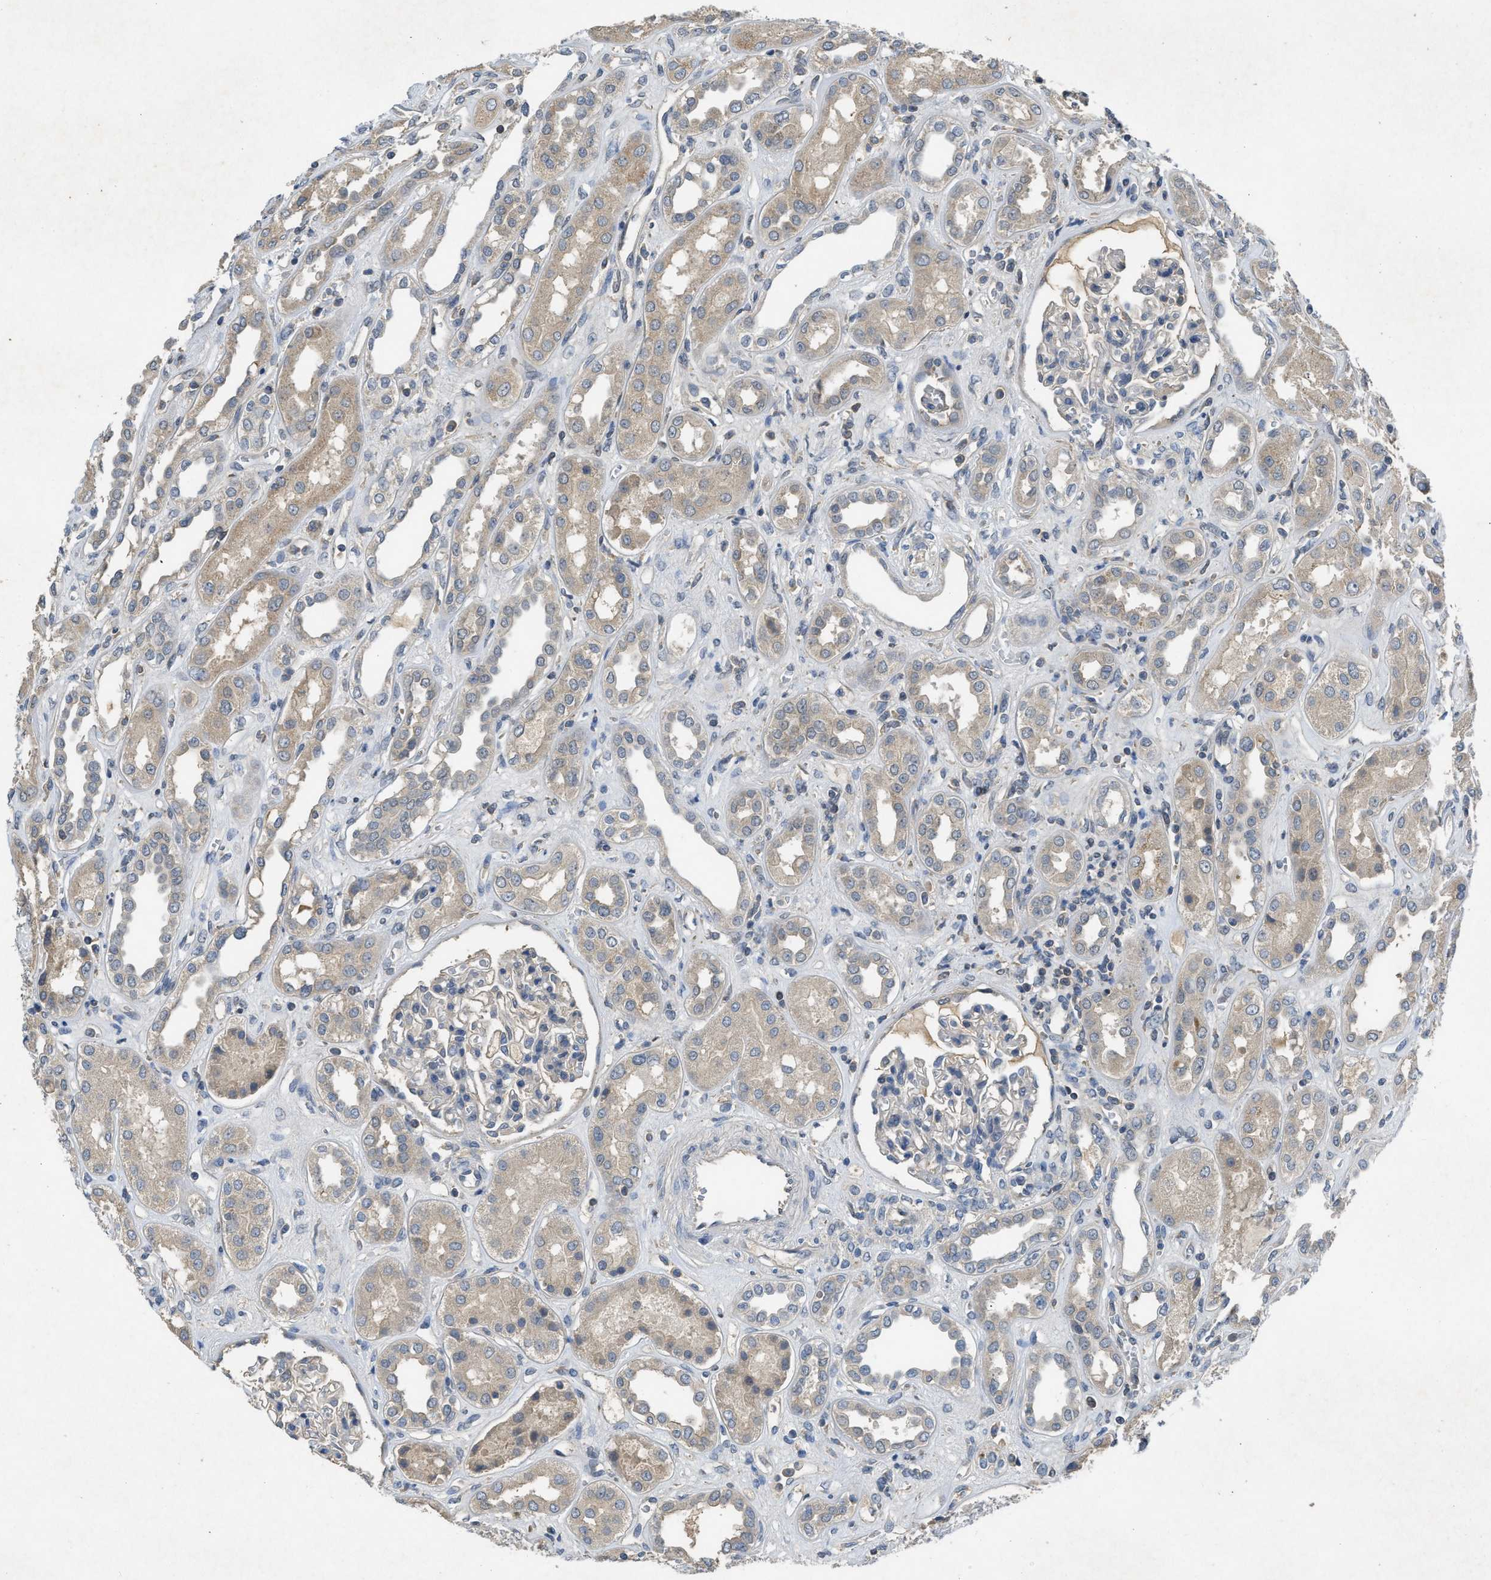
{"staining": {"intensity": "negative", "quantity": "none", "location": "none"}, "tissue": "kidney", "cell_type": "Cells in glomeruli", "image_type": "normal", "snomed": [{"axis": "morphology", "description": "Normal tissue, NOS"}, {"axis": "topography", "description": "Kidney"}], "caption": "High magnification brightfield microscopy of normal kidney stained with DAB (3,3'-diaminobenzidine) (brown) and counterstained with hematoxylin (blue): cells in glomeruli show no significant expression. (Brightfield microscopy of DAB immunohistochemistry at high magnification).", "gene": "PPP3CA", "patient": {"sex": "male", "age": 59}}